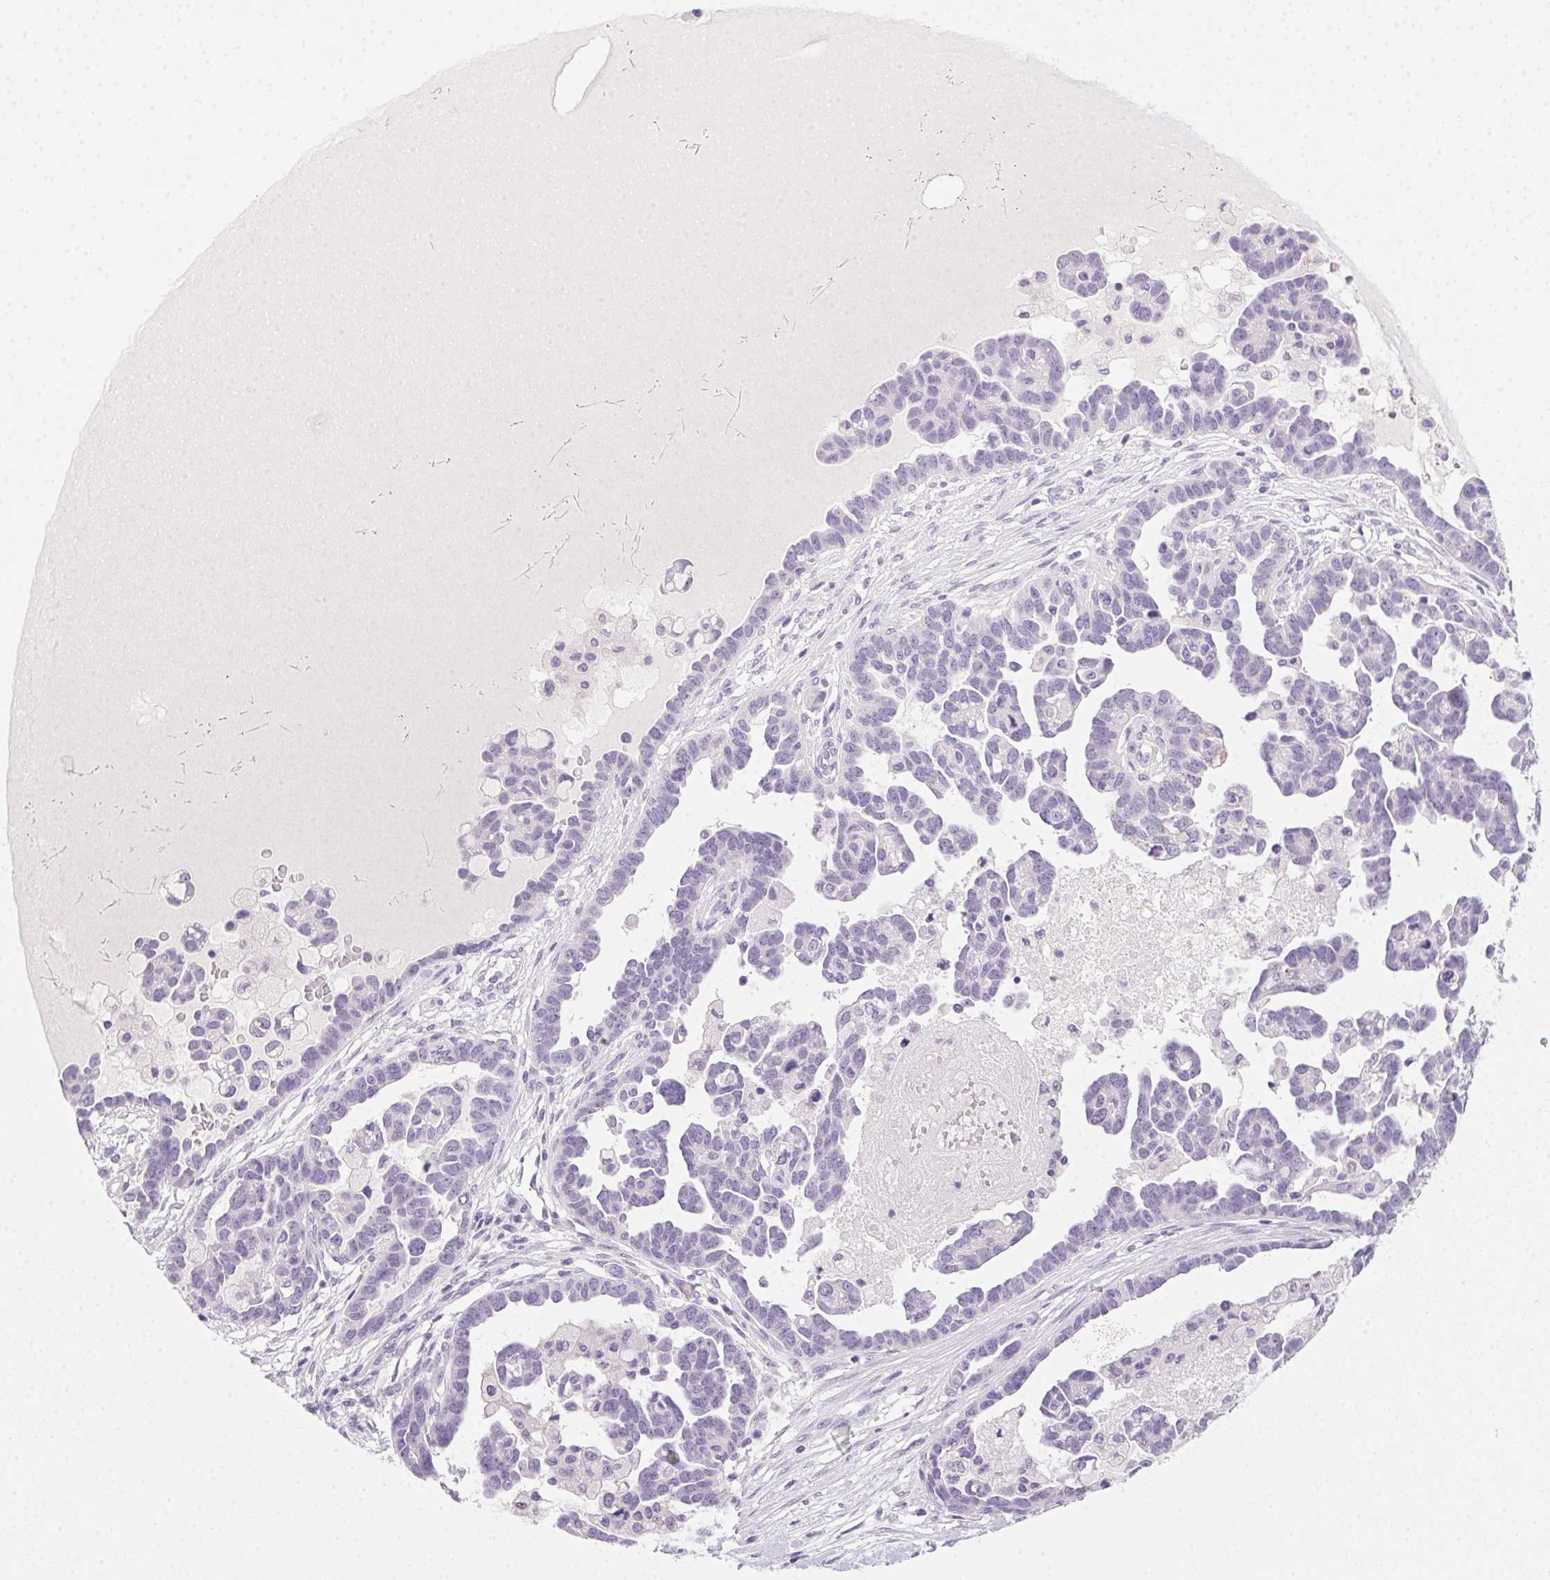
{"staining": {"intensity": "negative", "quantity": "none", "location": "none"}, "tissue": "ovarian cancer", "cell_type": "Tumor cells", "image_type": "cancer", "snomed": [{"axis": "morphology", "description": "Cystadenocarcinoma, serous, NOS"}, {"axis": "topography", "description": "Ovary"}], "caption": "Ovarian cancer (serous cystadenocarcinoma) was stained to show a protein in brown. There is no significant expression in tumor cells.", "gene": "POPDC2", "patient": {"sex": "female", "age": 54}}